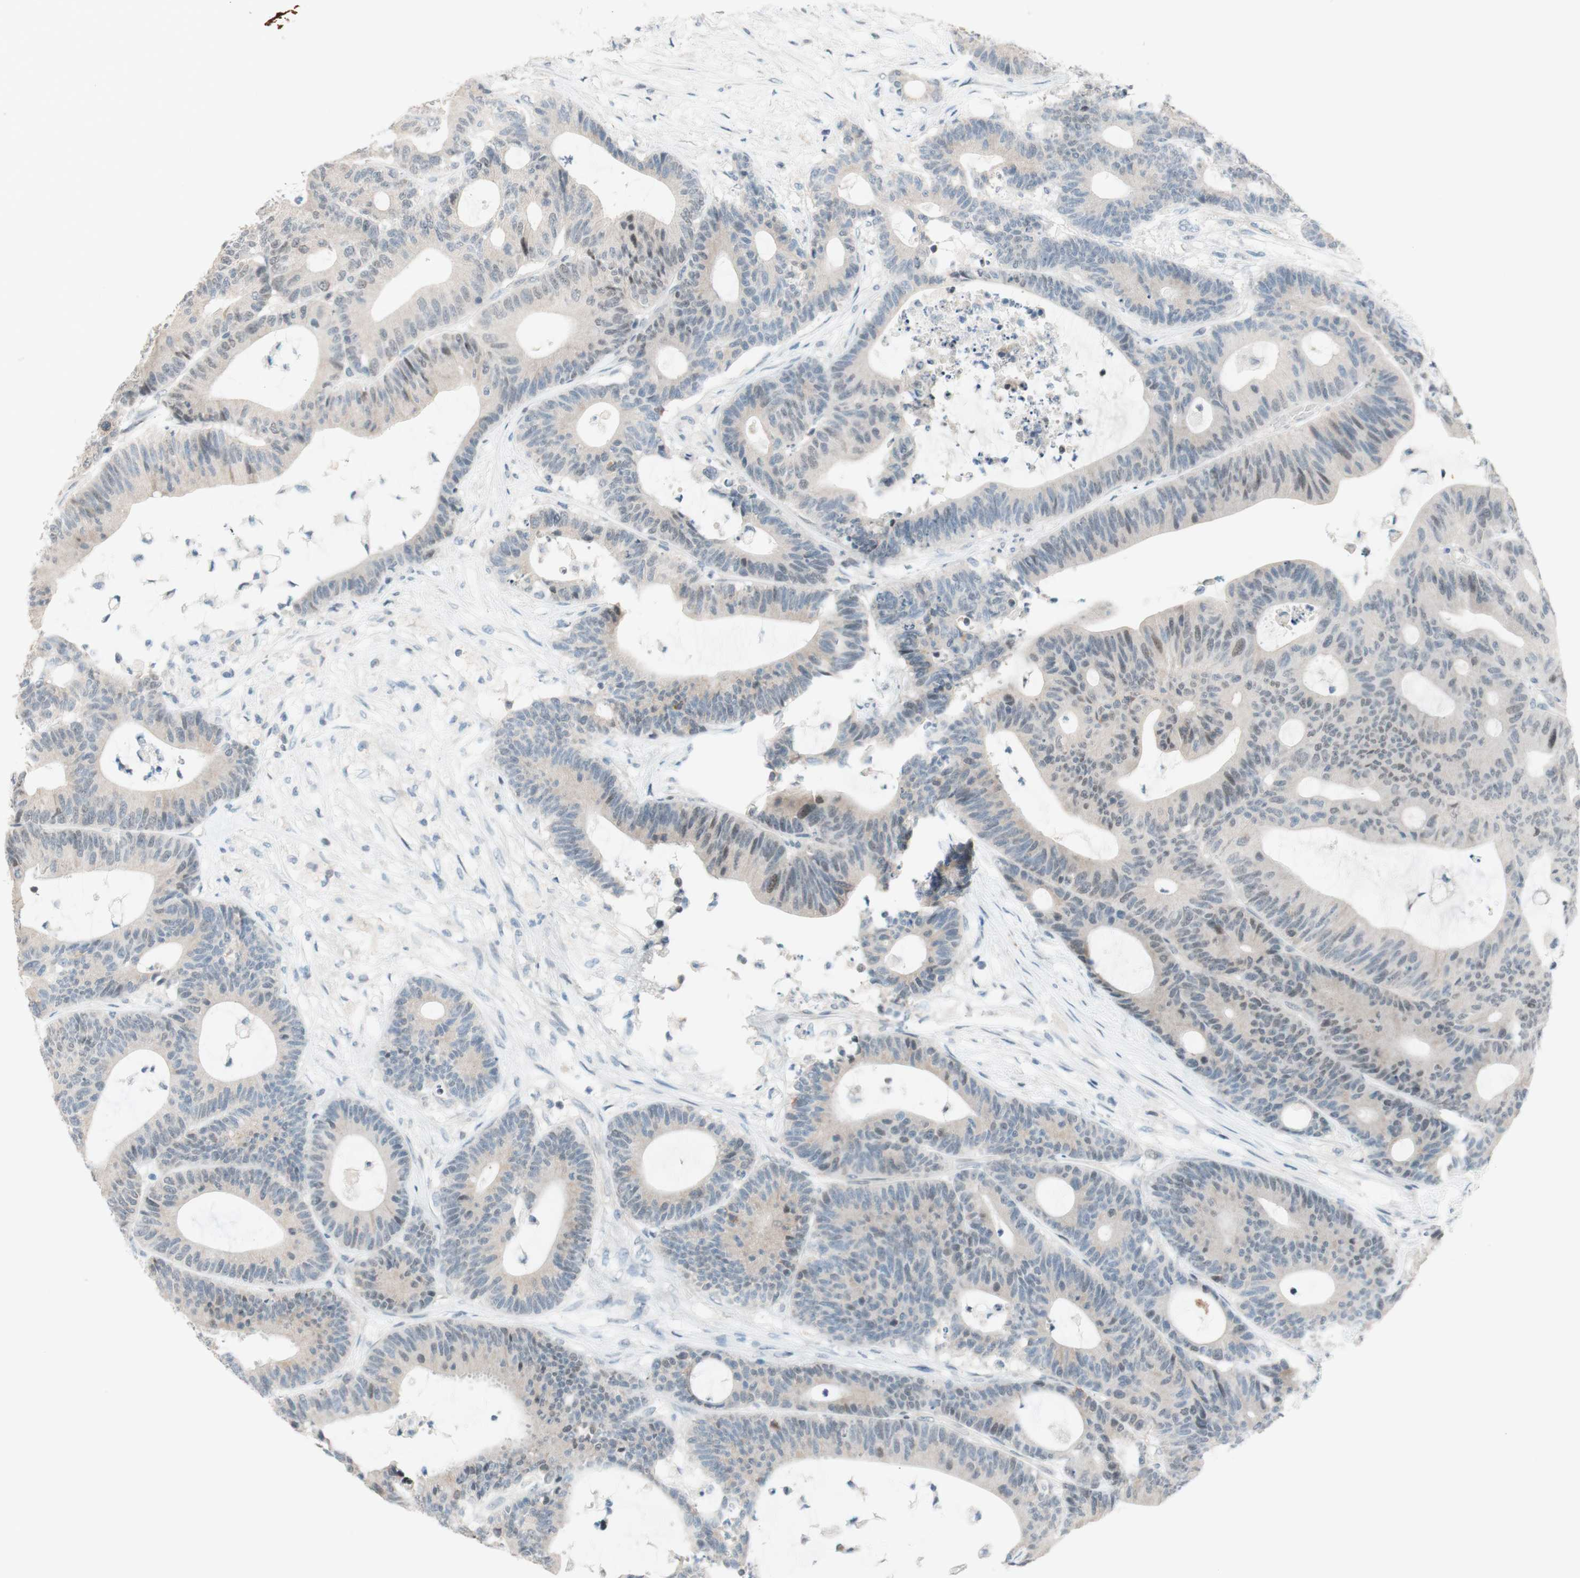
{"staining": {"intensity": "weak", "quantity": "<25%", "location": "nuclear"}, "tissue": "colorectal cancer", "cell_type": "Tumor cells", "image_type": "cancer", "snomed": [{"axis": "morphology", "description": "Adenocarcinoma, NOS"}, {"axis": "topography", "description": "Colon"}], "caption": "IHC histopathology image of neoplastic tissue: colorectal cancer stained with DAB (3,3'-diaminobenzidine) displays no significant protein positivity in tumor cells.", "gene": "JPH1", "patient": {"sex": "female", "age": 84}}